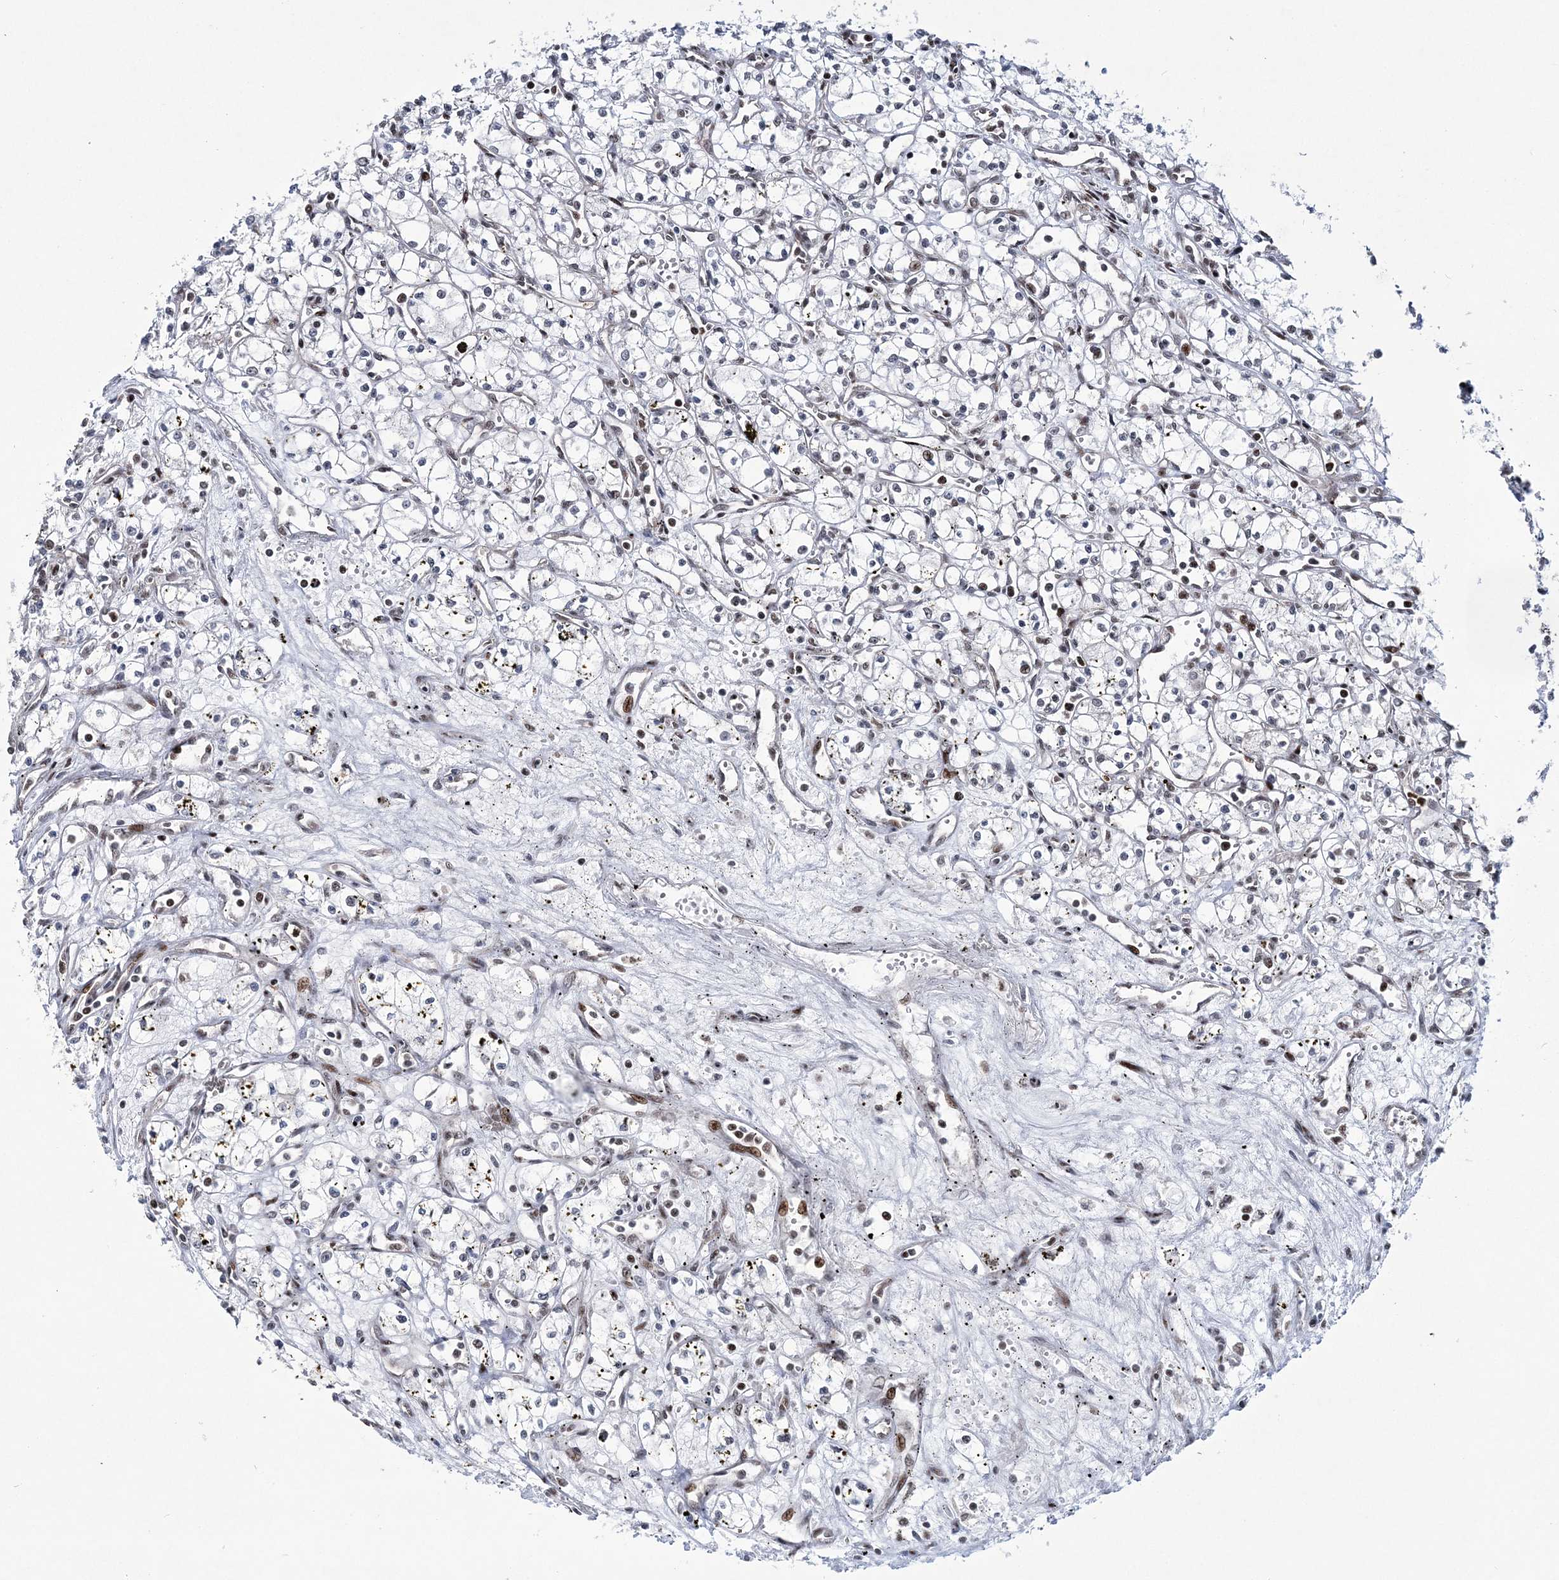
{"staining": {"intensity": "negative", "quantity": "none", "location": "none"}, "tissue": "renal cancer", "cell_type": "Tumor cells", "image_type": "cancer", "snomed": [{"axis": "morphology", "description": "Adenocarcinoma, NOS"}, {"axis": "topography", "description": "Kidney"}], "caption": "The micrograph displays no staining of tumor cells in renal cancer. (DAB (3,3'-diaminobenzidine) IHC with hematoxylin counter stain).", "gene": "TATDN2", "patient": {"sex": "male", "age": 59}}